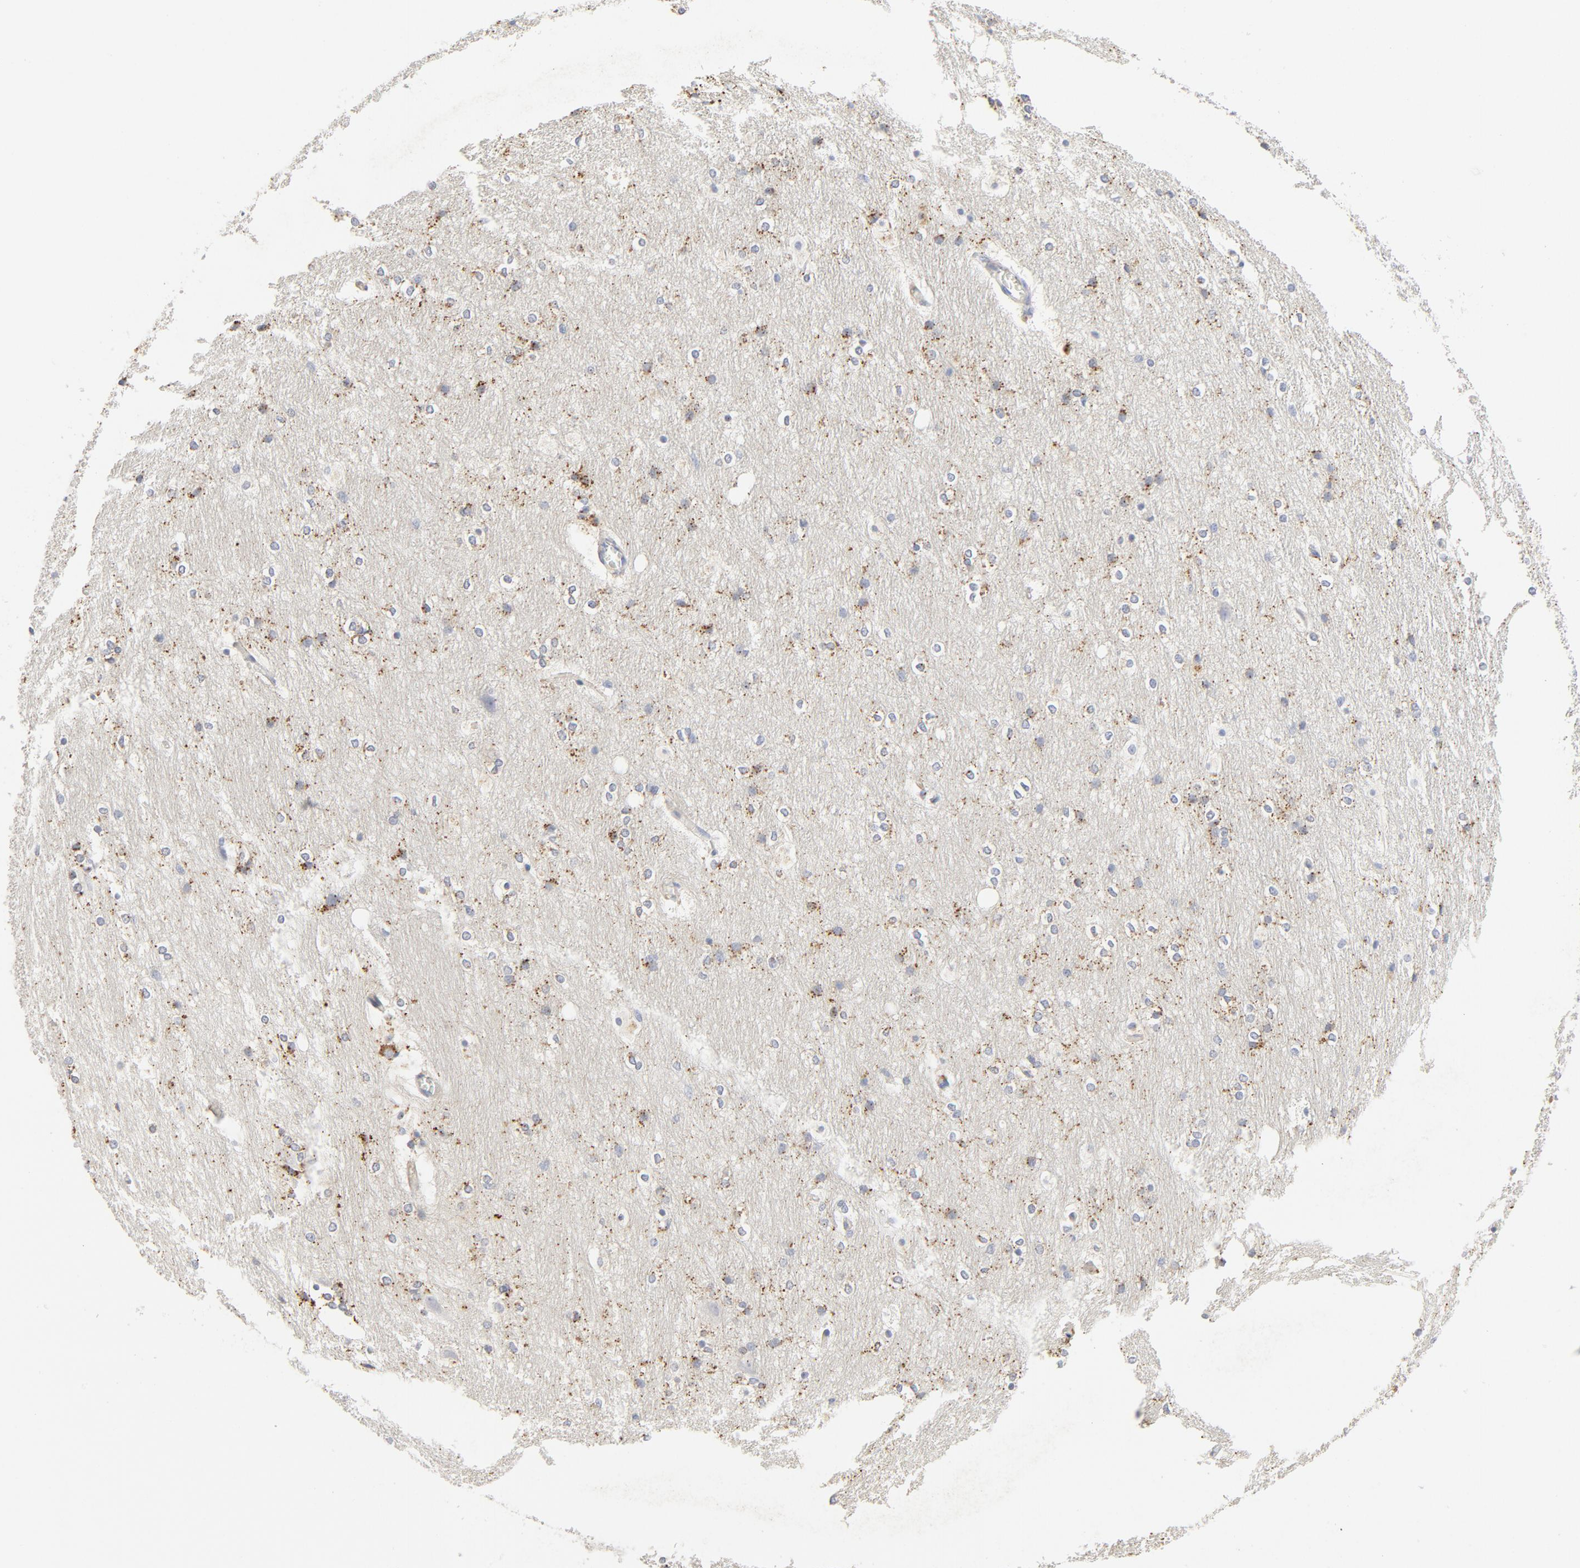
{"staining": {"intensity": "negative", "quantity": "none", "location": "none"}, "tissue": "hippocampus", "cell_type": "Glial cells", "image_type": "normal", "snomed": [{"axis": "morphology", "description": "Normal tissue, NOS"}, {"axis": "topography", "description": "Hippocampus"}], "caption": "Immunohistochemistry (IHC) photomicrograph of normal hippocampus: human hippocampus stained with DAB exhibits no significant protein expression in glial cells.", "gene": "MAGEB17", "patient": {"sex": "female", "age": 19}}